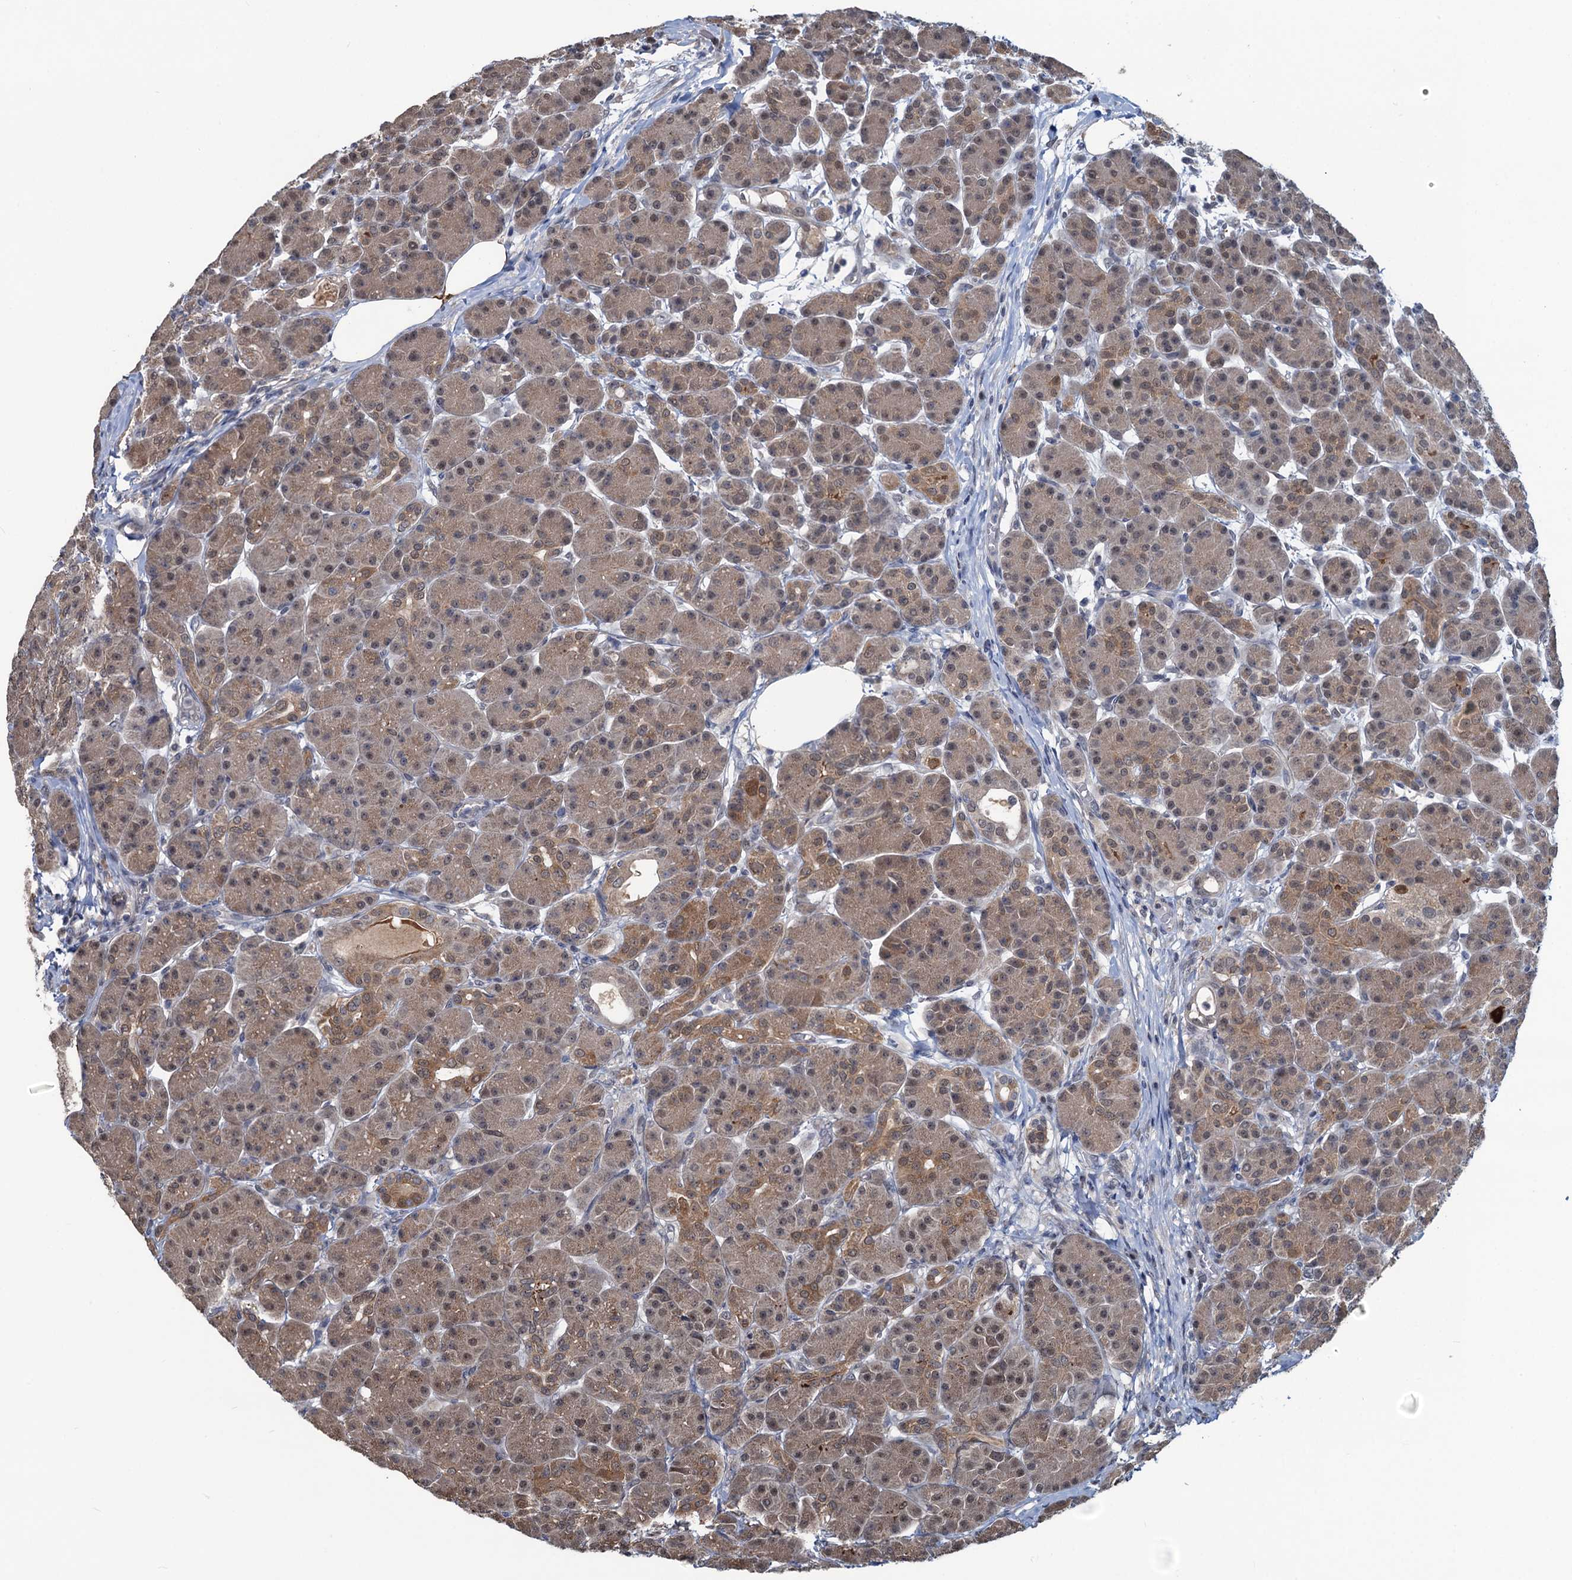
{"staining": {"intensity": "moderate", "quantity": ">75%", "location": "cytoplasmic/membranous"}, "tissue": "pancreas", "cell_type": "Exocrine glandular cells", "image_type": "normal", "snomed": [{"axis": "morphology", "description": "Normal tissue, NOS"}, {"axis": "topography", "description": "Pancreas"}], "caption": "Immunohistochemistry (DAB) staining of normal pancreas demonstrates moderate cytoplasmic/membranous protein staining in about >75% of exocrine glandular cells. Using DAB (brown) and hematoxylin (blue) stains, captured at high magnification using brightfield microscopy.", "gene": "RTKN2", "patient": {"sex": "male", "age": 63}}